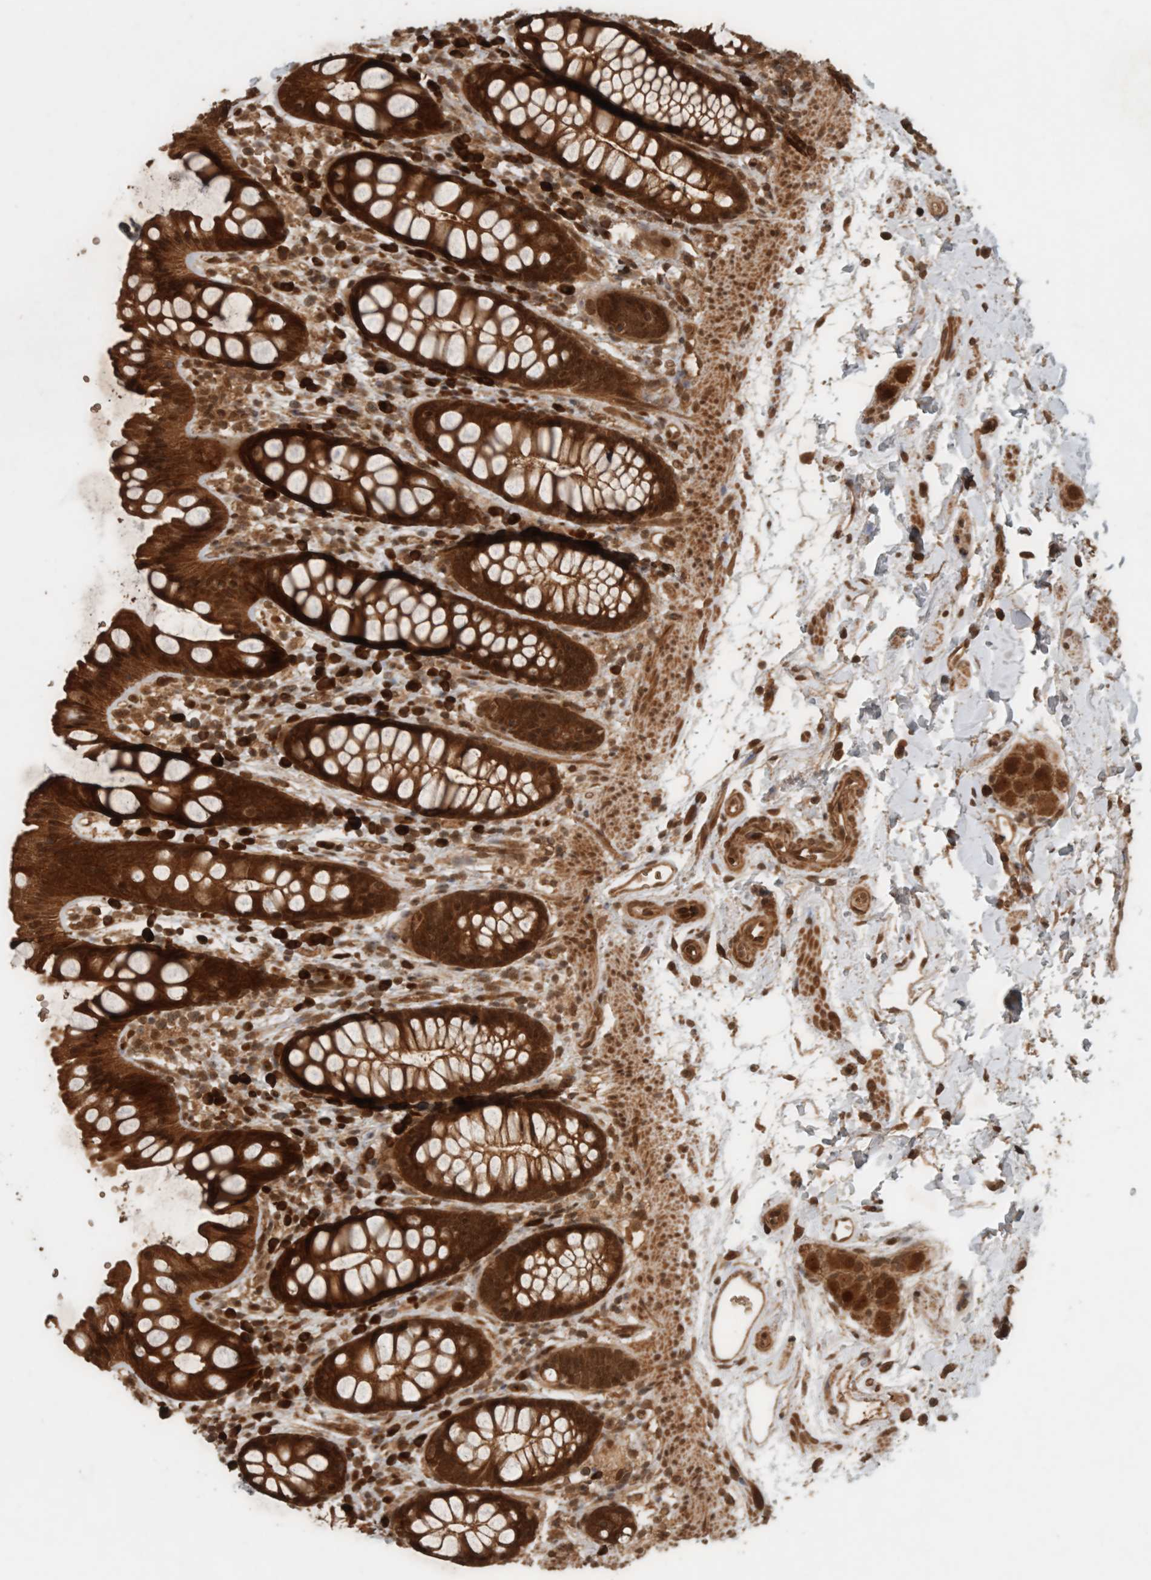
{"staining": {"intensity": "strong", "quantity": ">75%", "location": "cytoplasmic/membranous,nuclear"}, "tissue": "rectum", "cell_type": "Glandular cells", "image_type": "normal", "snomed": [{"axis": "morphology", "description": "Normal tissue, NOS"}, {"axis": "topography", "description": "Rectum"}], "caption": "Strong cytoplasmic/membranous,nuclear protein staining is appreciated in approximately >75% of glandular cells in rectum. The protein of interest is shown in brown color, while the nuclei are stained blue.", "gene": "CNTROB", "patient": {"sex": "female", "age": 65}}